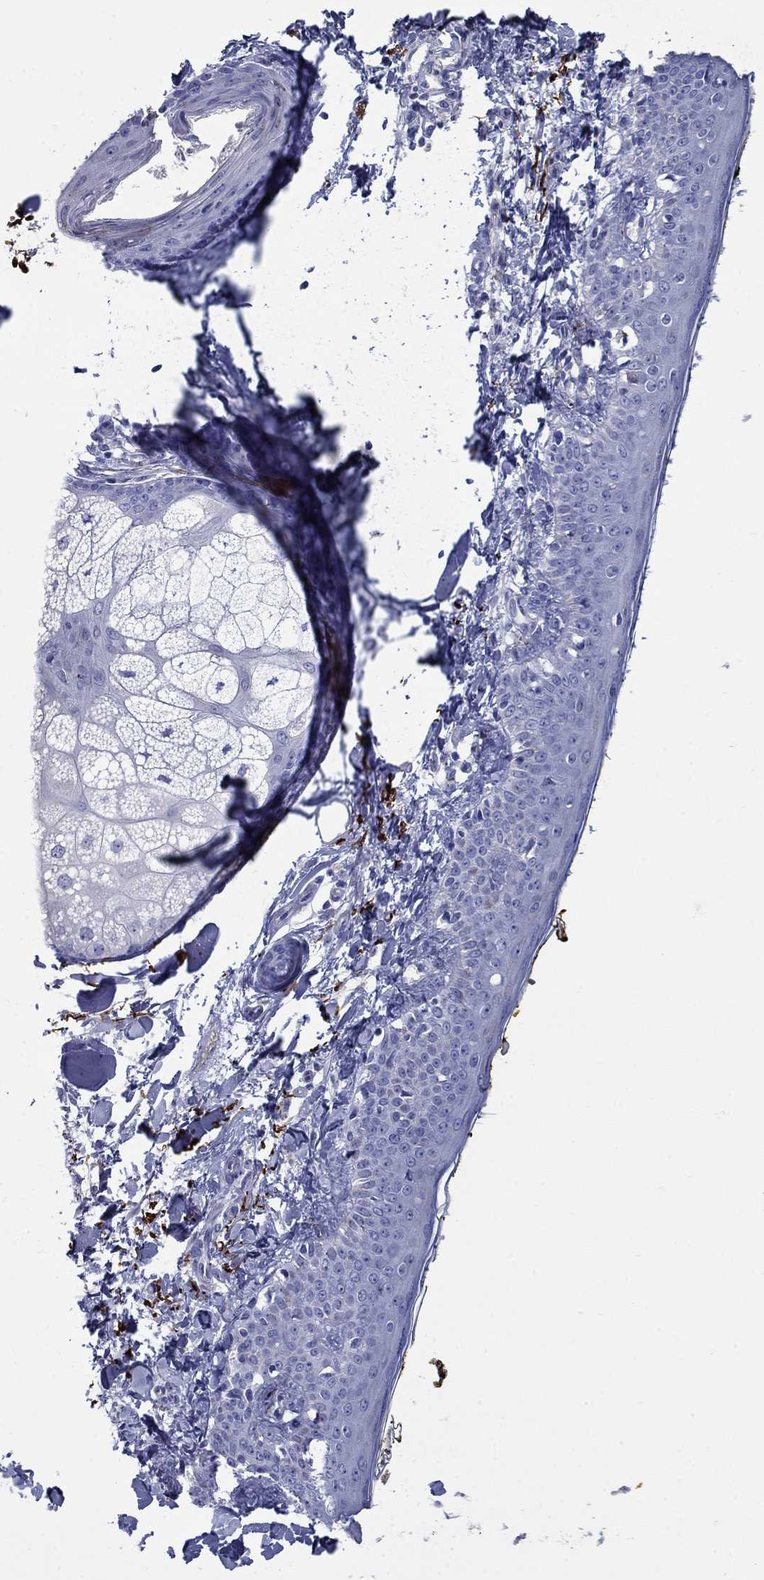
{"staining": {"intensity": "negative", "quantity": "none", "location": "none"}, "tissue": "skin", "cell_type": "Fibroblasts", "image_type": "normal", "snomed": [{"axis": "morphology", "description": "Normal tissue, NOS"}, {"axis": "topography", "description": "Skin"}], "caption": "Unremarkable skin was stained to show a protein in brown. There is no significant positivity in fibroblasts.", "gene": "VTN", "patient": {"sex": "male", "age": 76}}